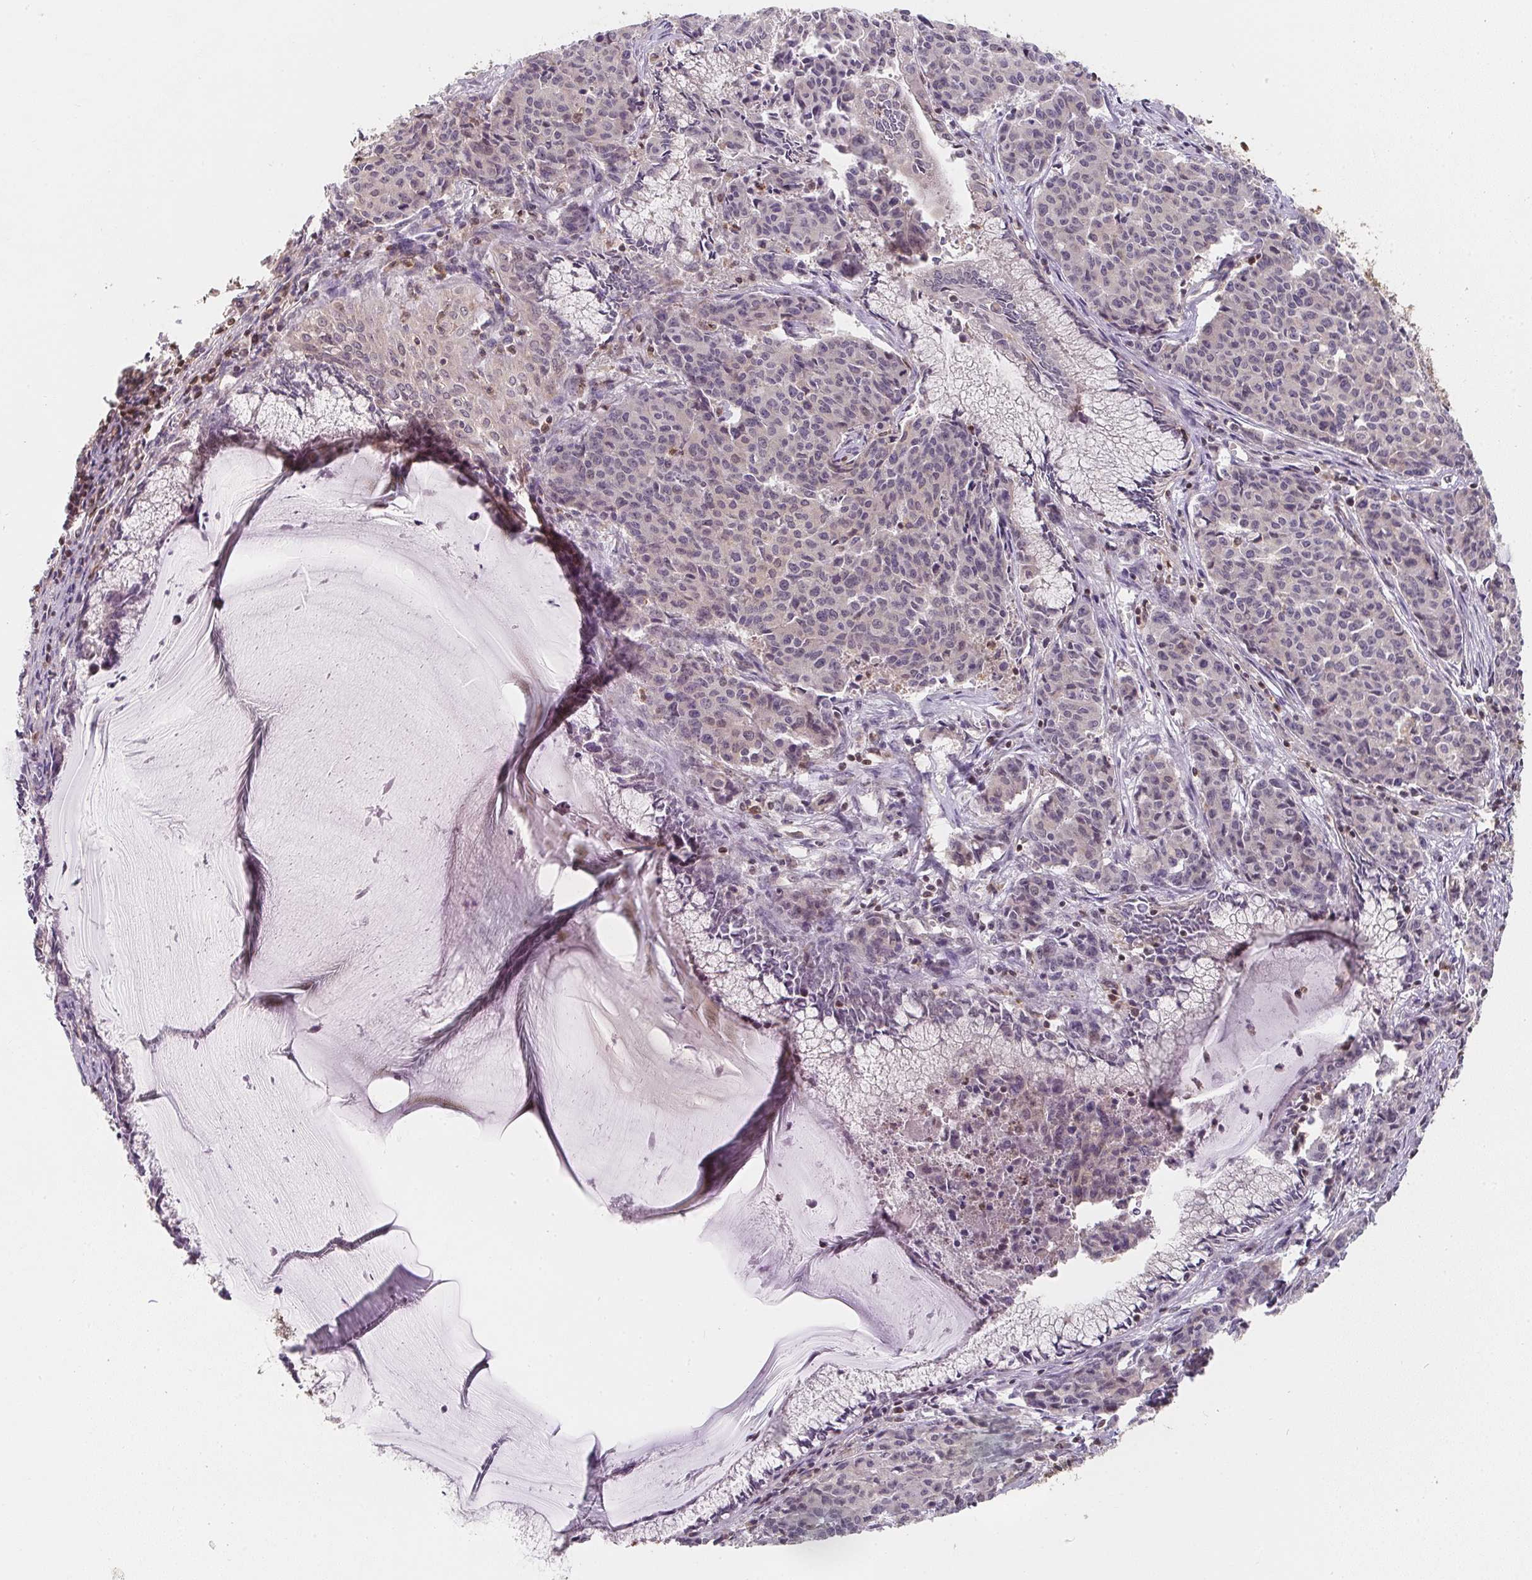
{"staining": {"intensity": "negative", "quantity": "none", "location": "none"}, "tissue": "cervical cancer", "cell_type": "Tumor cells", "image_type": "cancer", "snomed": [{"axis": "morphology", "description": "Squamous cell carcinoma, NOS"}, {"axis": "topography", "description": "Cervix"}], "caption": "This is a image of IHC staining of cervical cancer (squamous cell carcinoma), which shows no positivity in tumor cells.", "gene": "ANKRD13A", "patient": {"sex": "female", "age": 28}}